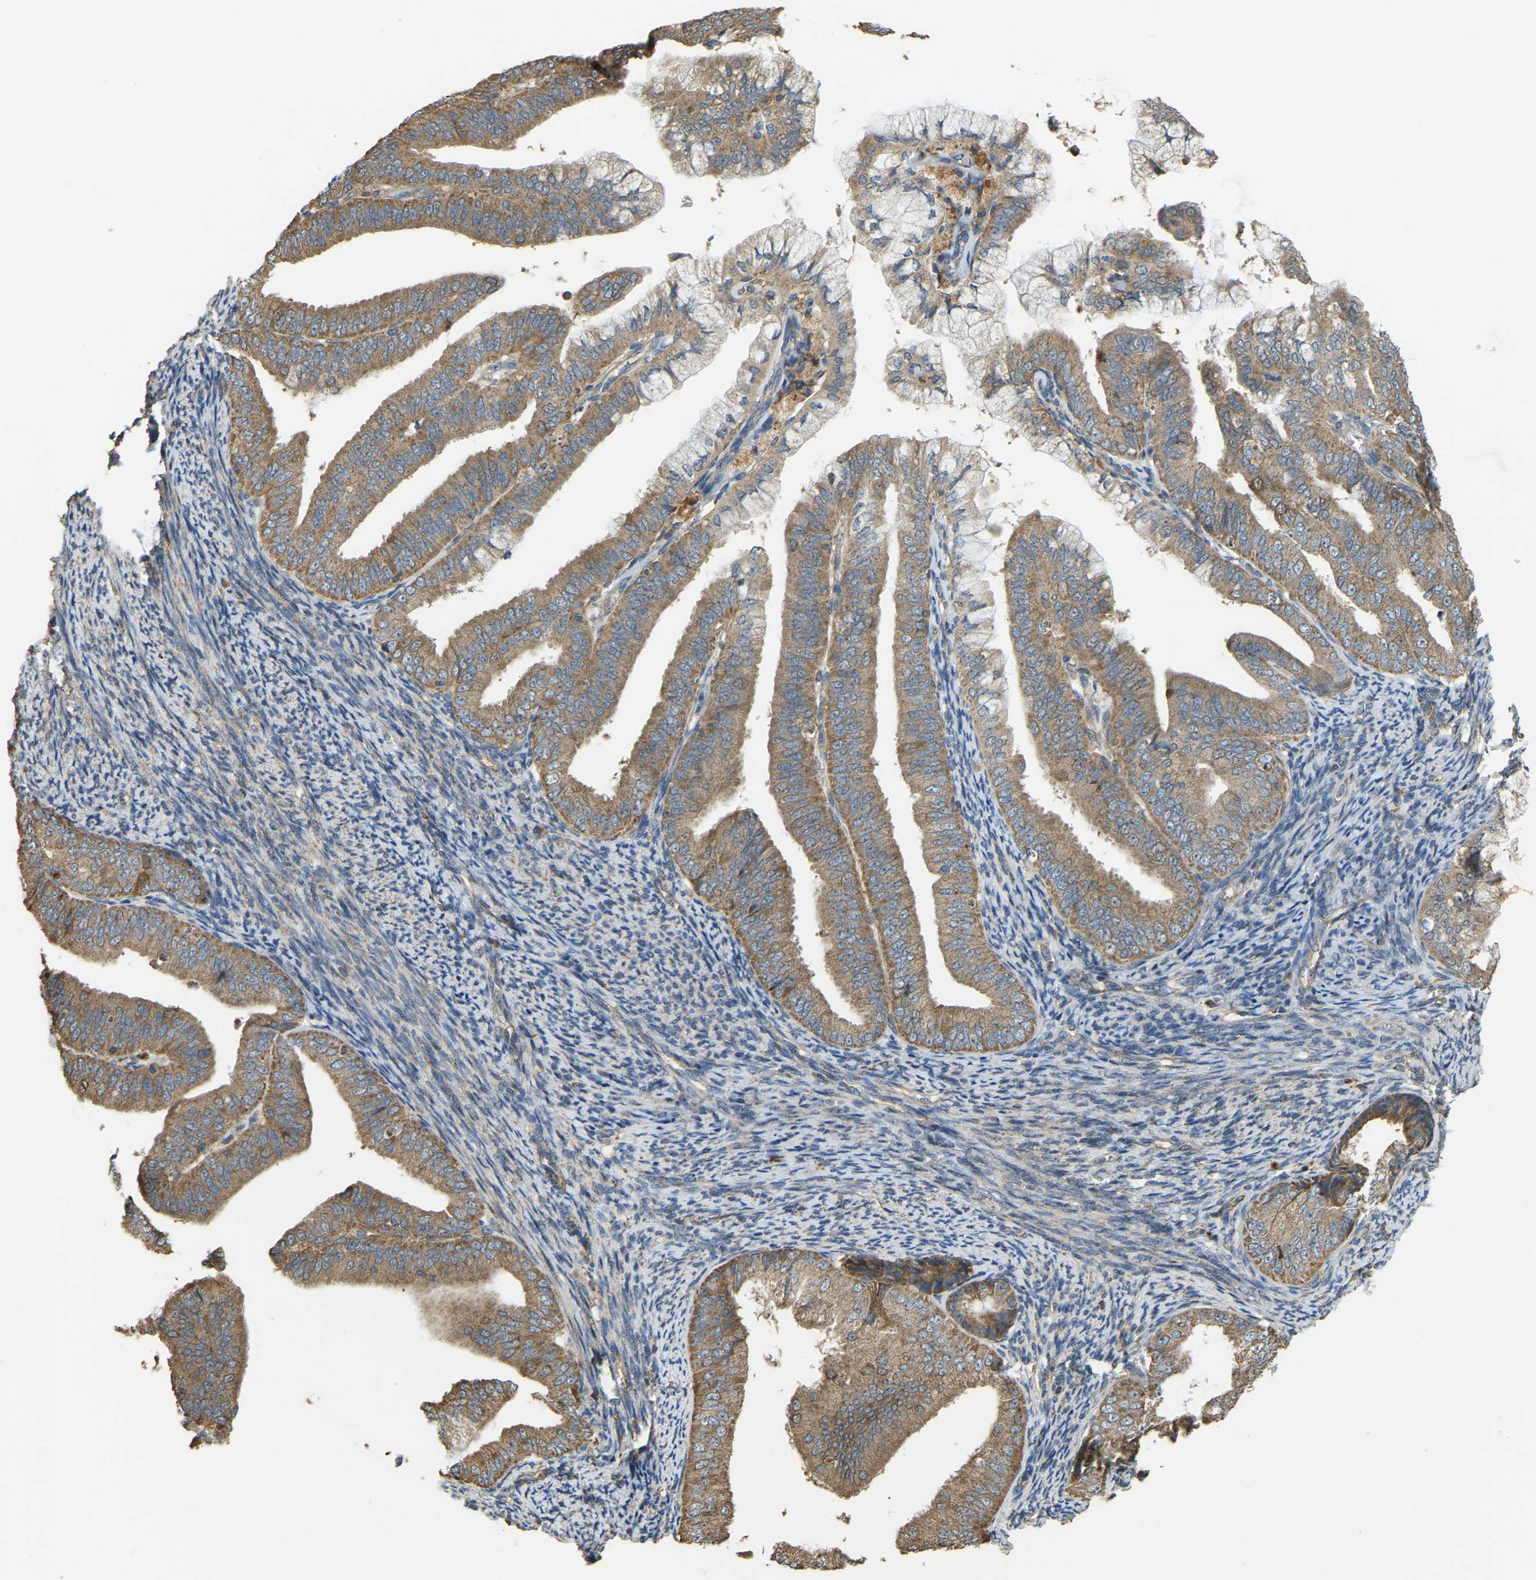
{"staining": {"intensity": "moderate", "quantity": ">75%", "location": "cytoplasmic/membranous"}, "tissue": "endometrial cancer", "cell_type": "Tumor cells", "image_type": "cancer", "snomed": [{"axis": "morphology", "description": "Adenocarcinoma, NOS"}, {"axis": "topography", "description": "Endometrium"}], "caption": "Immunohistochemistry (IHC) micrograph of human endometrial cancer (adenocarcinoma) stained for a protein (brown), which exhibits medium levels of moderate cytoplasmic/membranous expression in about >75% of tumor cells.", "gene": "GNG2", "patient": {"sex": "female", "age": 63}}